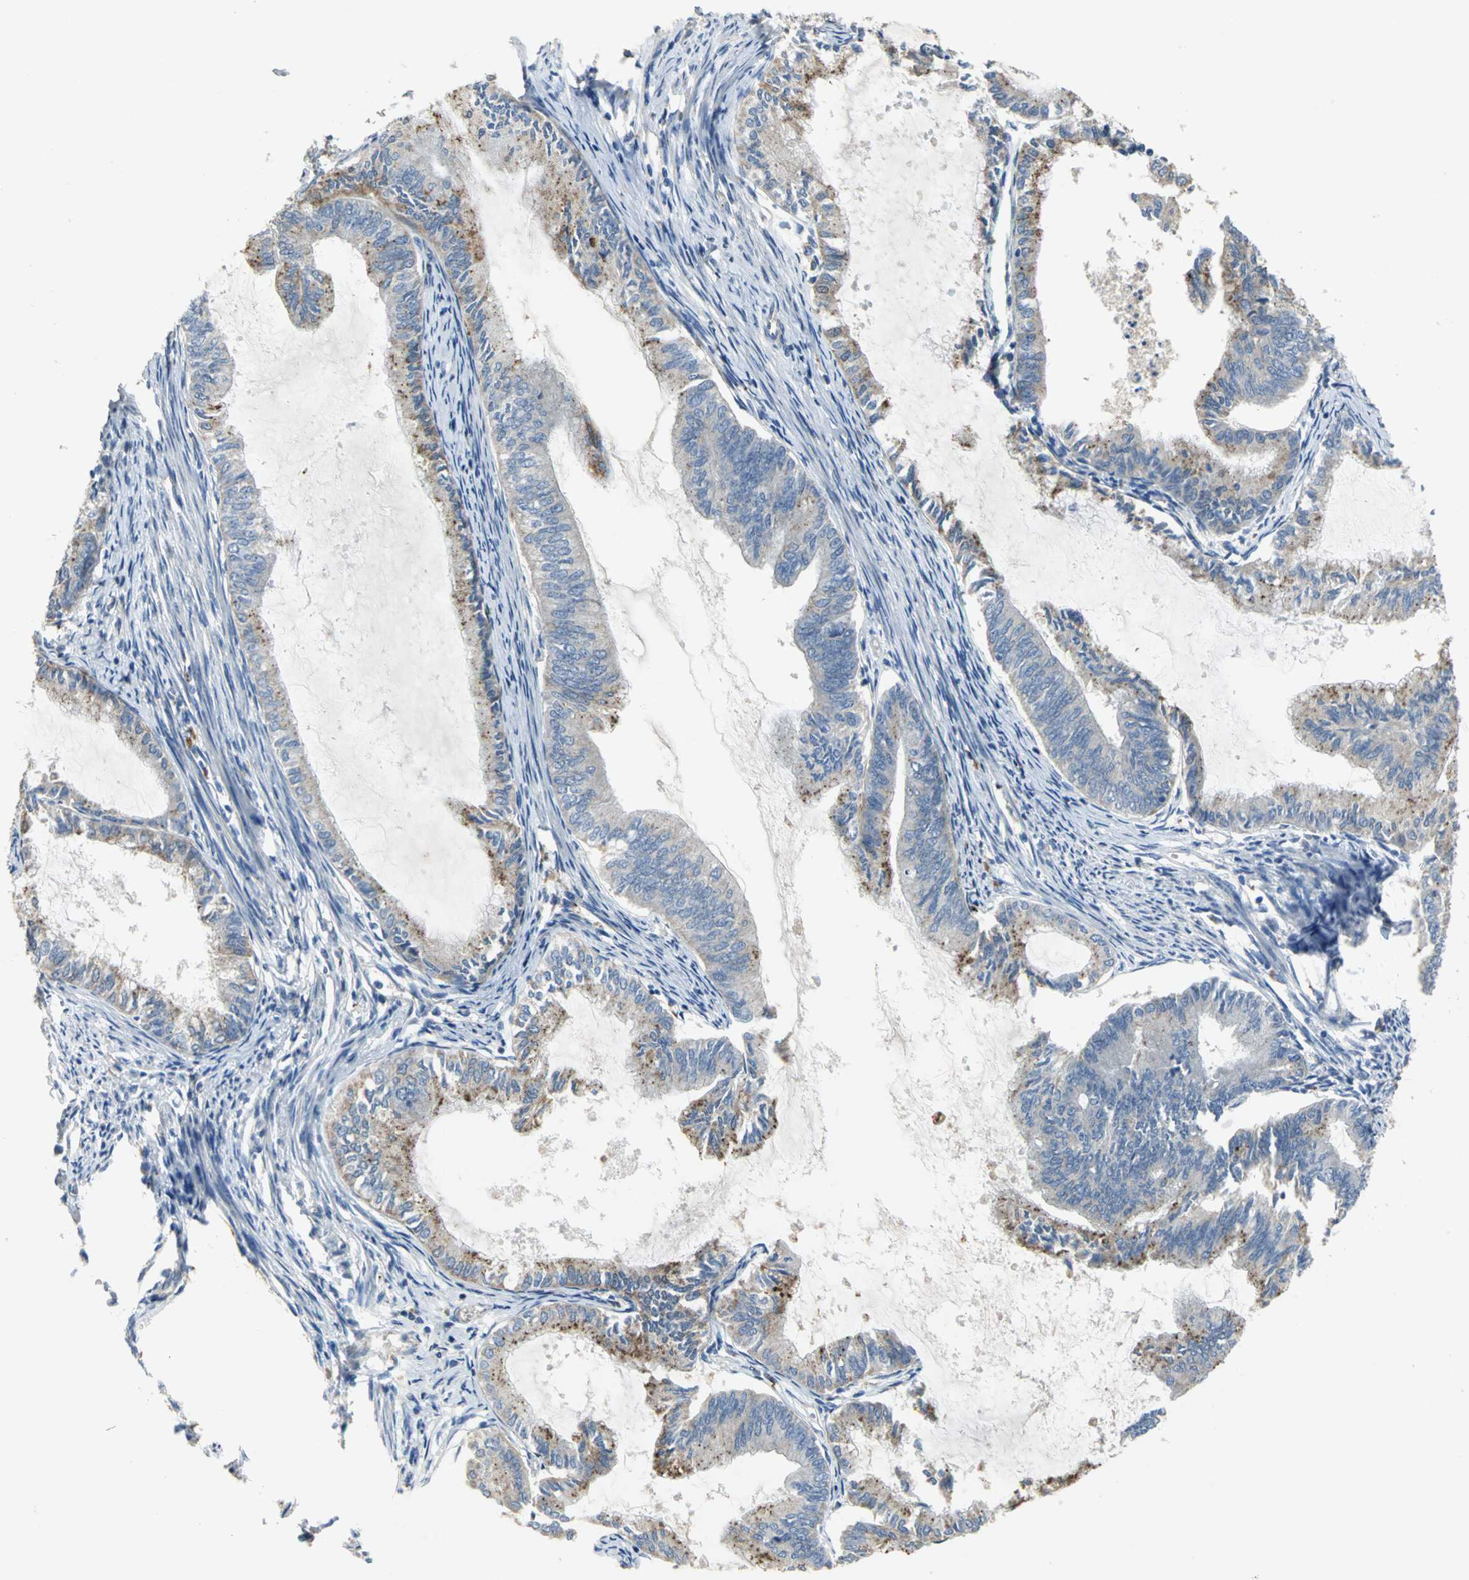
{"staining": {"intensity": "weak", "quantity": "25%-75%", "location": "cytoplasmic/membranous"}, "tissue": "endometrial cancer", "cell_type": "Tumor cells", "image_type": "cancer", "snomed": [{"axis": "morphology", "description": "Adenocarcinoma, NOS"}, {"axis": "topography", "description": "Endometrium"}], "caption": "Immunohistochemistry (DAB (3,3'-diaminobenzidine)) staining of endometrial cancer (adenocarcinoma) displays weak cytoplasmic/membranous protein staining in about 25%-75% of tumor cells.", "gene": "IL17RB", "patient": {"sex": "female", "age": 86}}